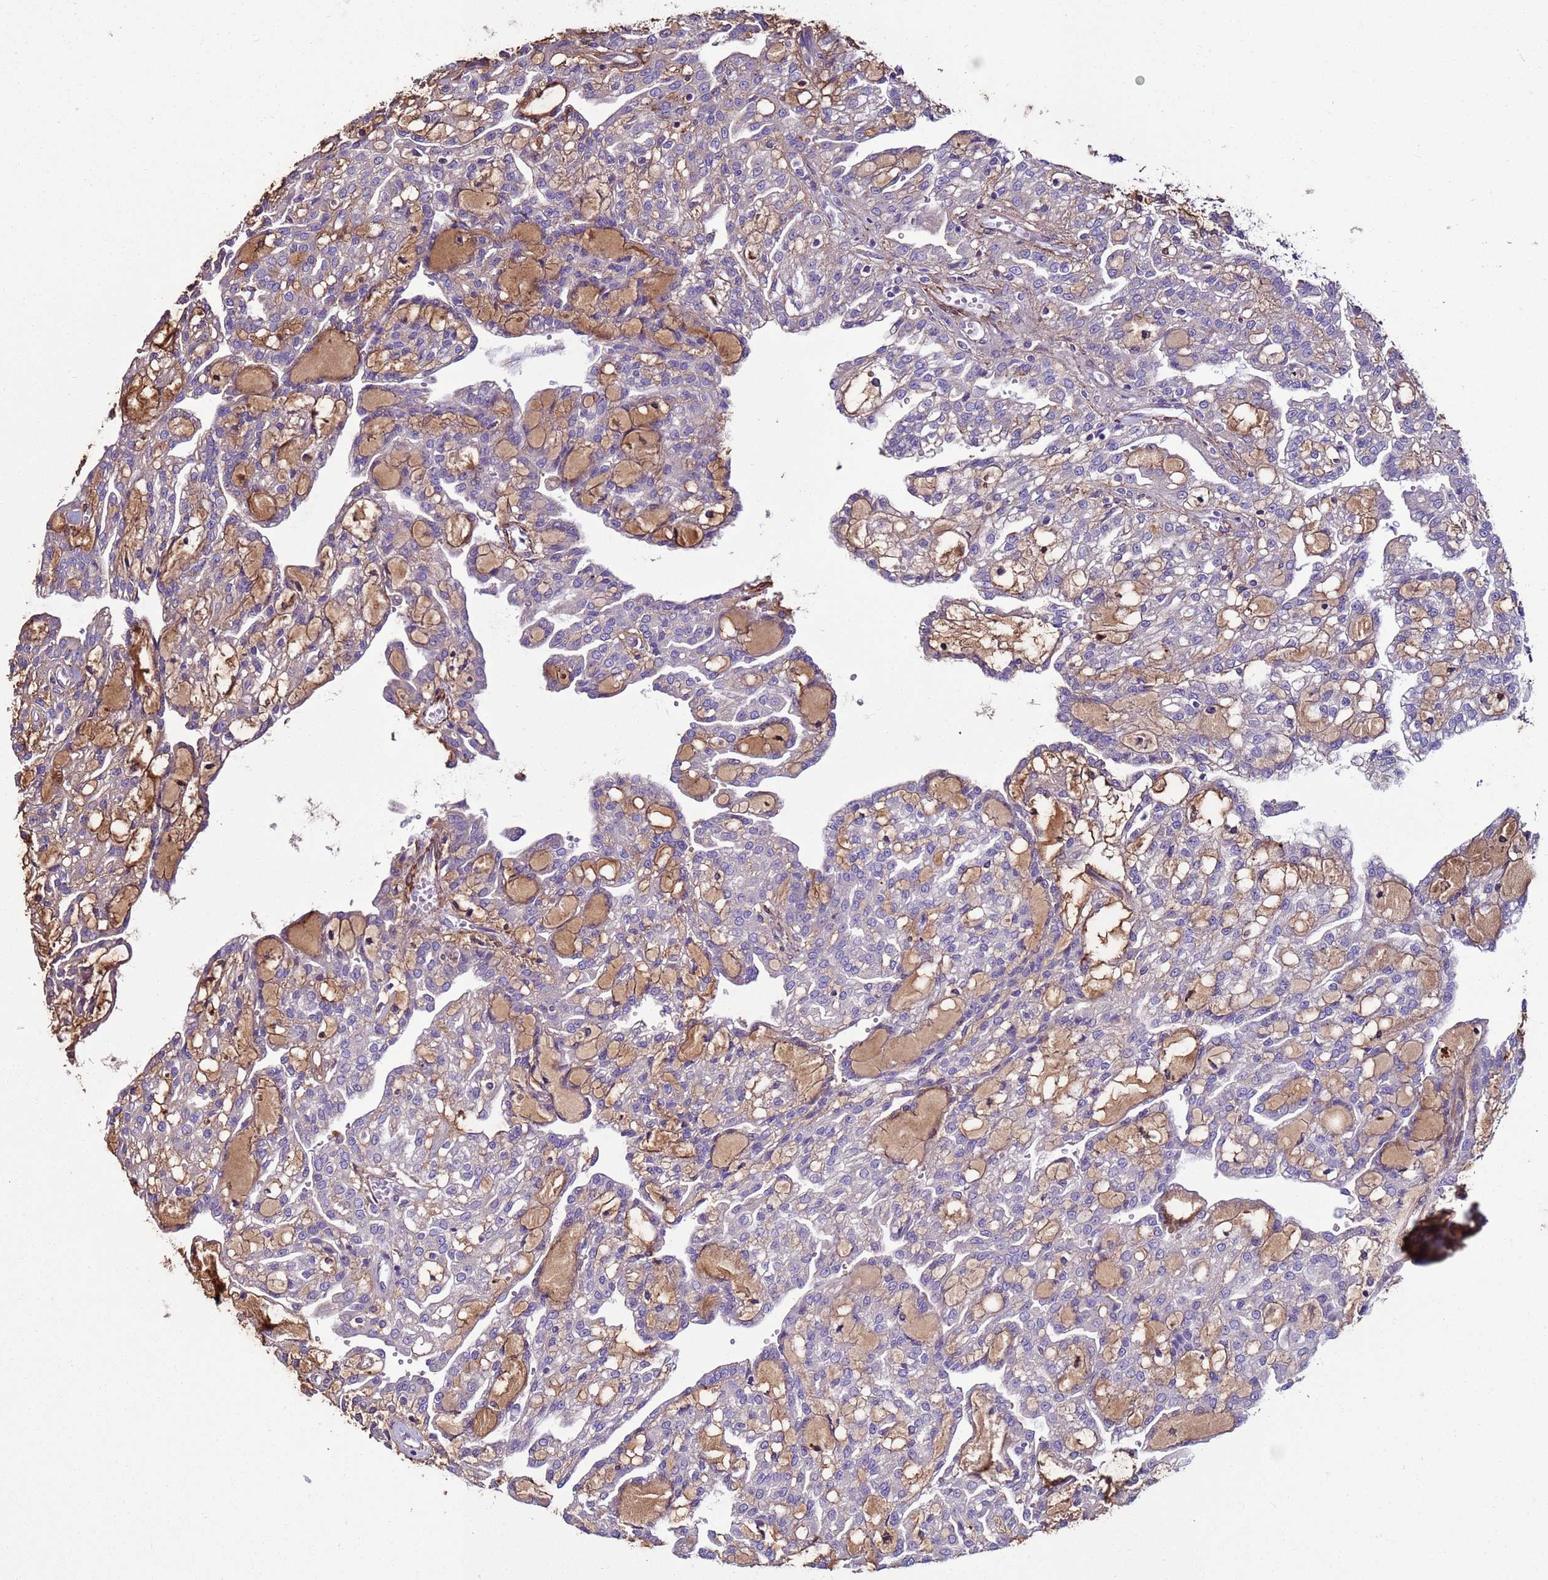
{"staining": {"intensity": "negative", "quantity": "none", "location": "none"}, "tissue": "renal cancer", "cell_type": "Tumor cells", "image_type": "cancer", "snomed": [{"axis": "morphology", "description": "Adenocarcinoma, NOS"}, {"axis": "topography", "description": "Kidney"}], "caption": "The immunohistochemistry (IHC) photomicrograph has no significant staining in tumor cells of renal cancer tissue. (DAB (3,3'-diaminobenzidine) immunohistochemistry, high magnification).", "gene": "RABL2B", "patient": {"sex": "male", "age": 63}}